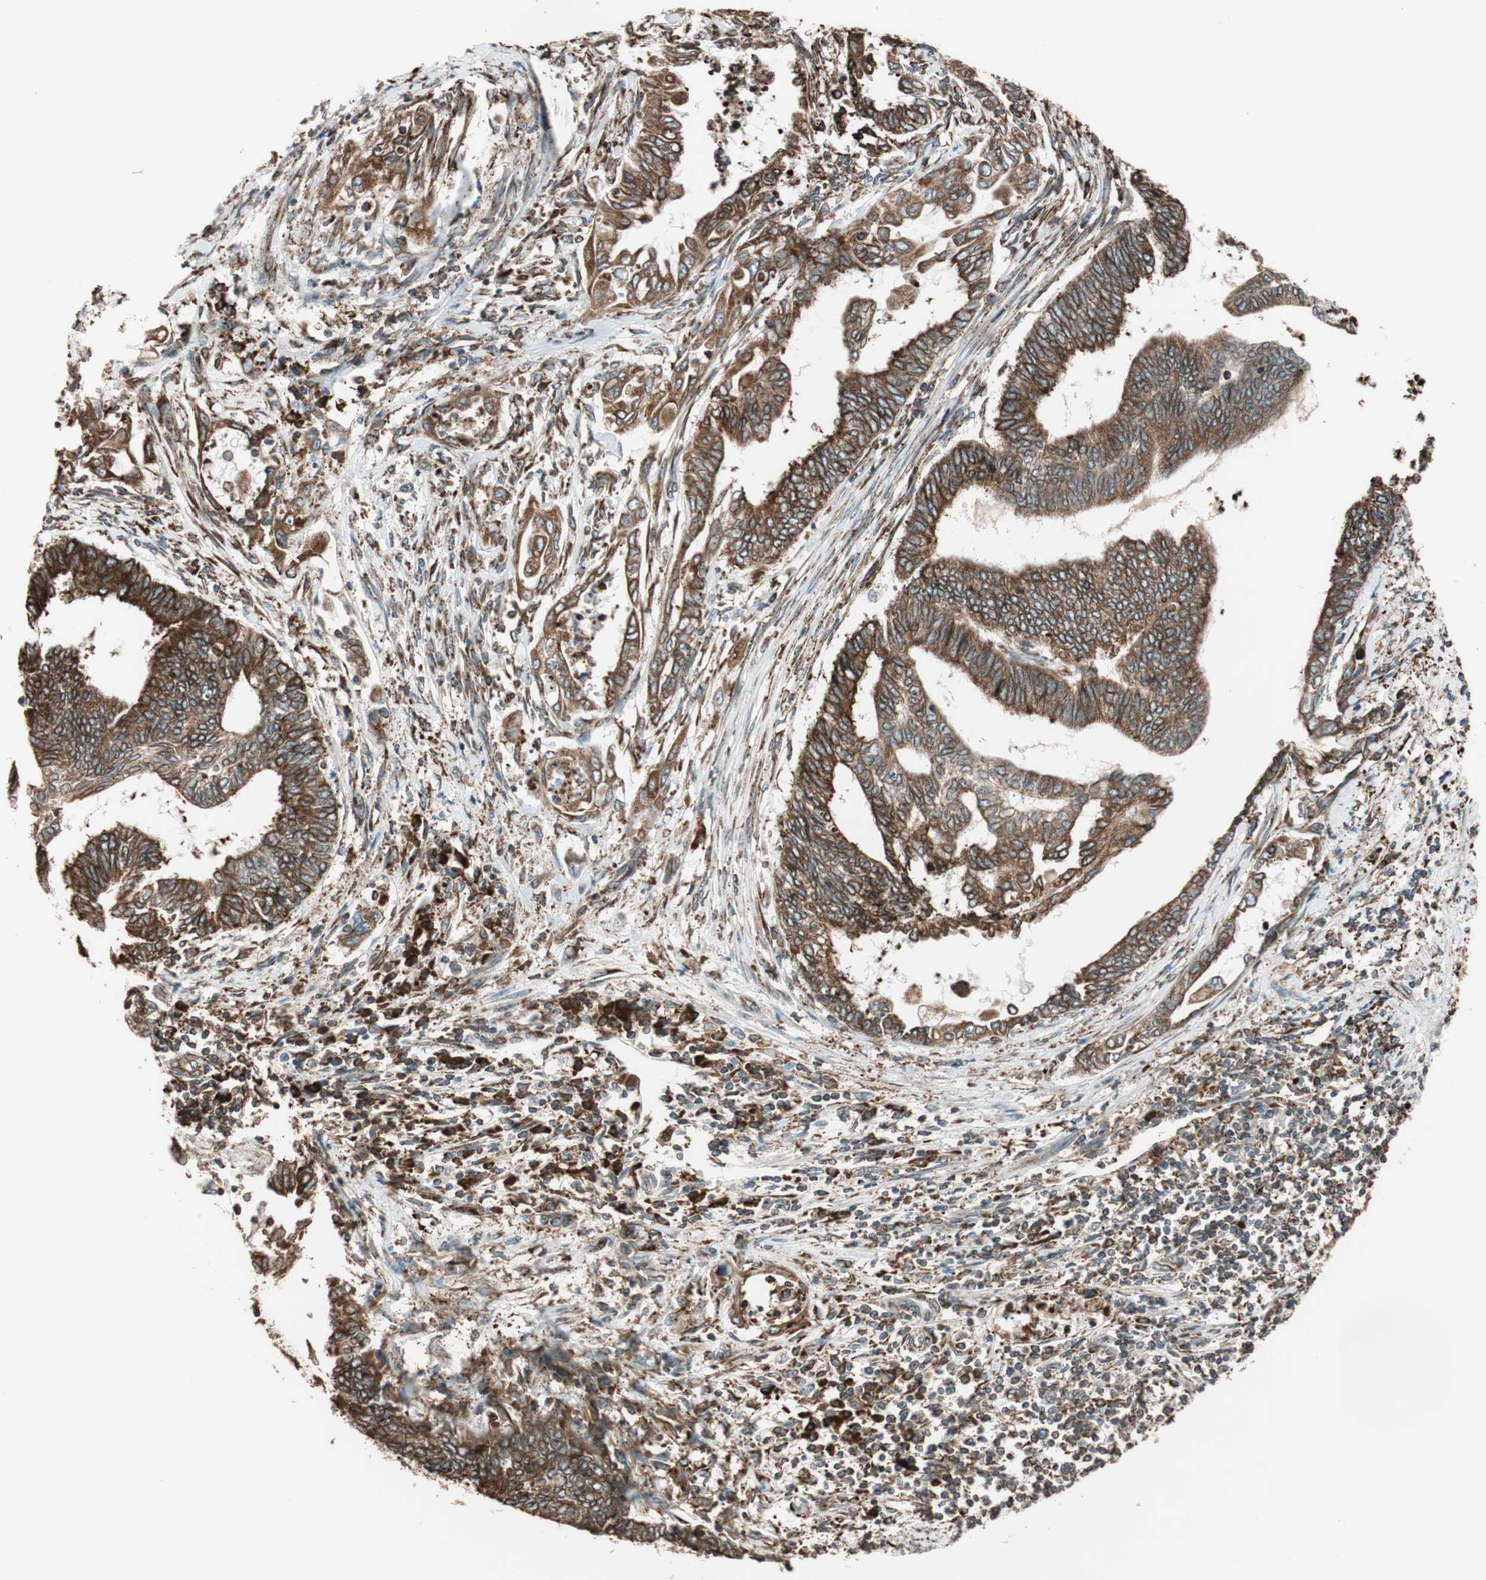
{"staining": {"intensity": "strong", "quantity": ">75%", "location": "cytoplasmic/membranous"}, "tissue": "endometrial cancer", "cell_type": "Tumor cells", "image_type": "cancer", "snomed": [{"axis": "morphology", "description": "Adenocarcinoma, NOS"}, {"axis": "topography", "description": "Uterus"}, {"axis": "topography", "description": "Endometrium"}], "caption": "Protein expression analysis of endometrial cancer exhibits strong cytoplasmic/membranous staining in about >75% of tumor cells.", "gene": "PRKCSH", "patient": {"sex": "female", "age": 70}}